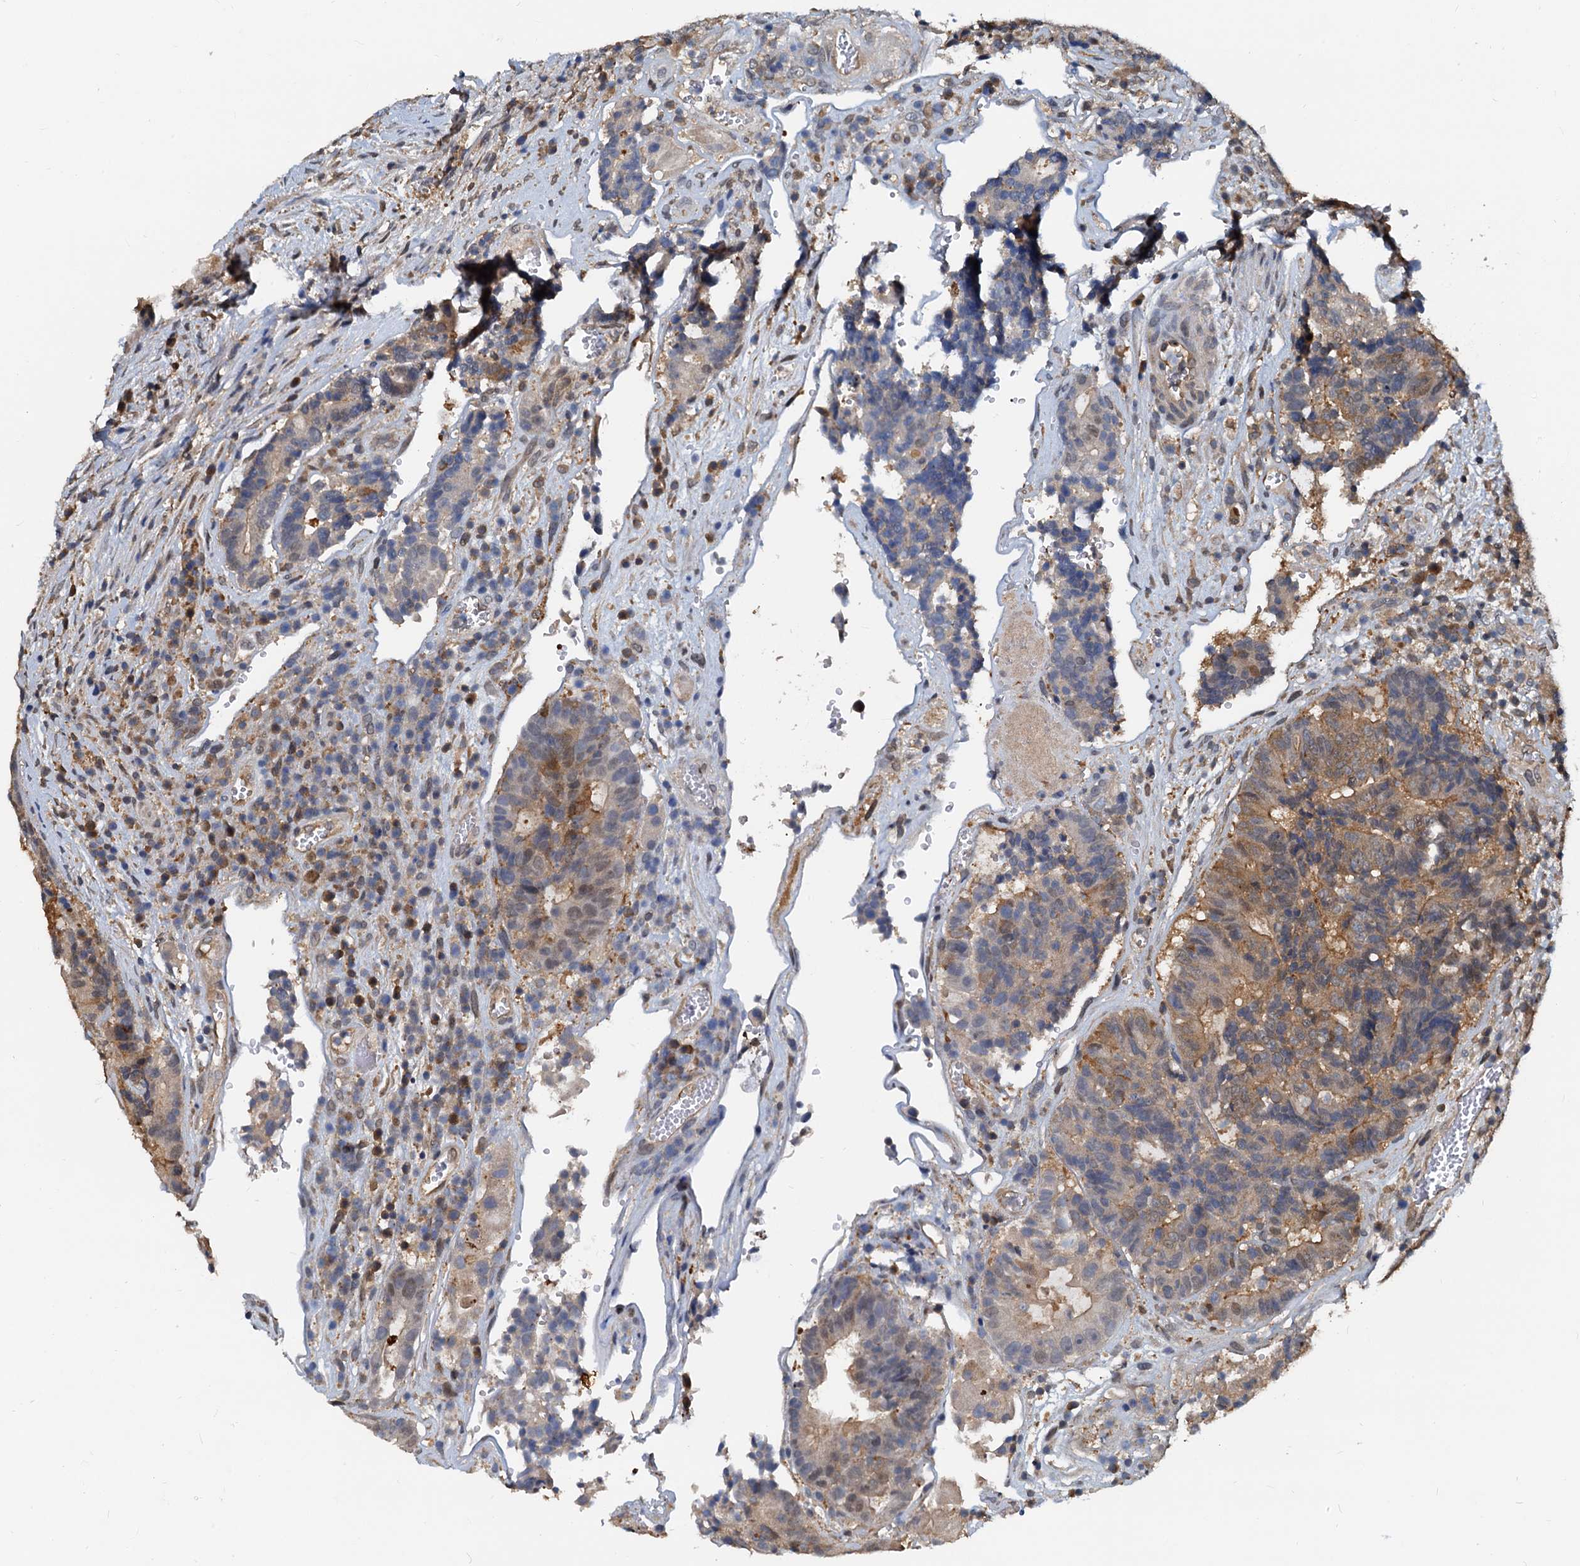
{"staining": {"intensity": "moderate", "quantity": ">75%", "location": "cytoplasmic/membranous"}, "tissue": "colorectal cancer", "cell_type": "Tumor cells", "image_type": "cancer", "snomed": [{"axis": "morphology", "description": "Adenocarcinoma, NOS"}, {"axis": "topography", "description": "Rectum"}], "caption": "Adenocarcinoma (colorectal) stained for a protein (brown) exhibits moderate cytoplasmic/membranous positive staining in approximately >75% of tumor cells.", "gene": "PTGES3", "patient": {"sex": "male", "age": 69}}